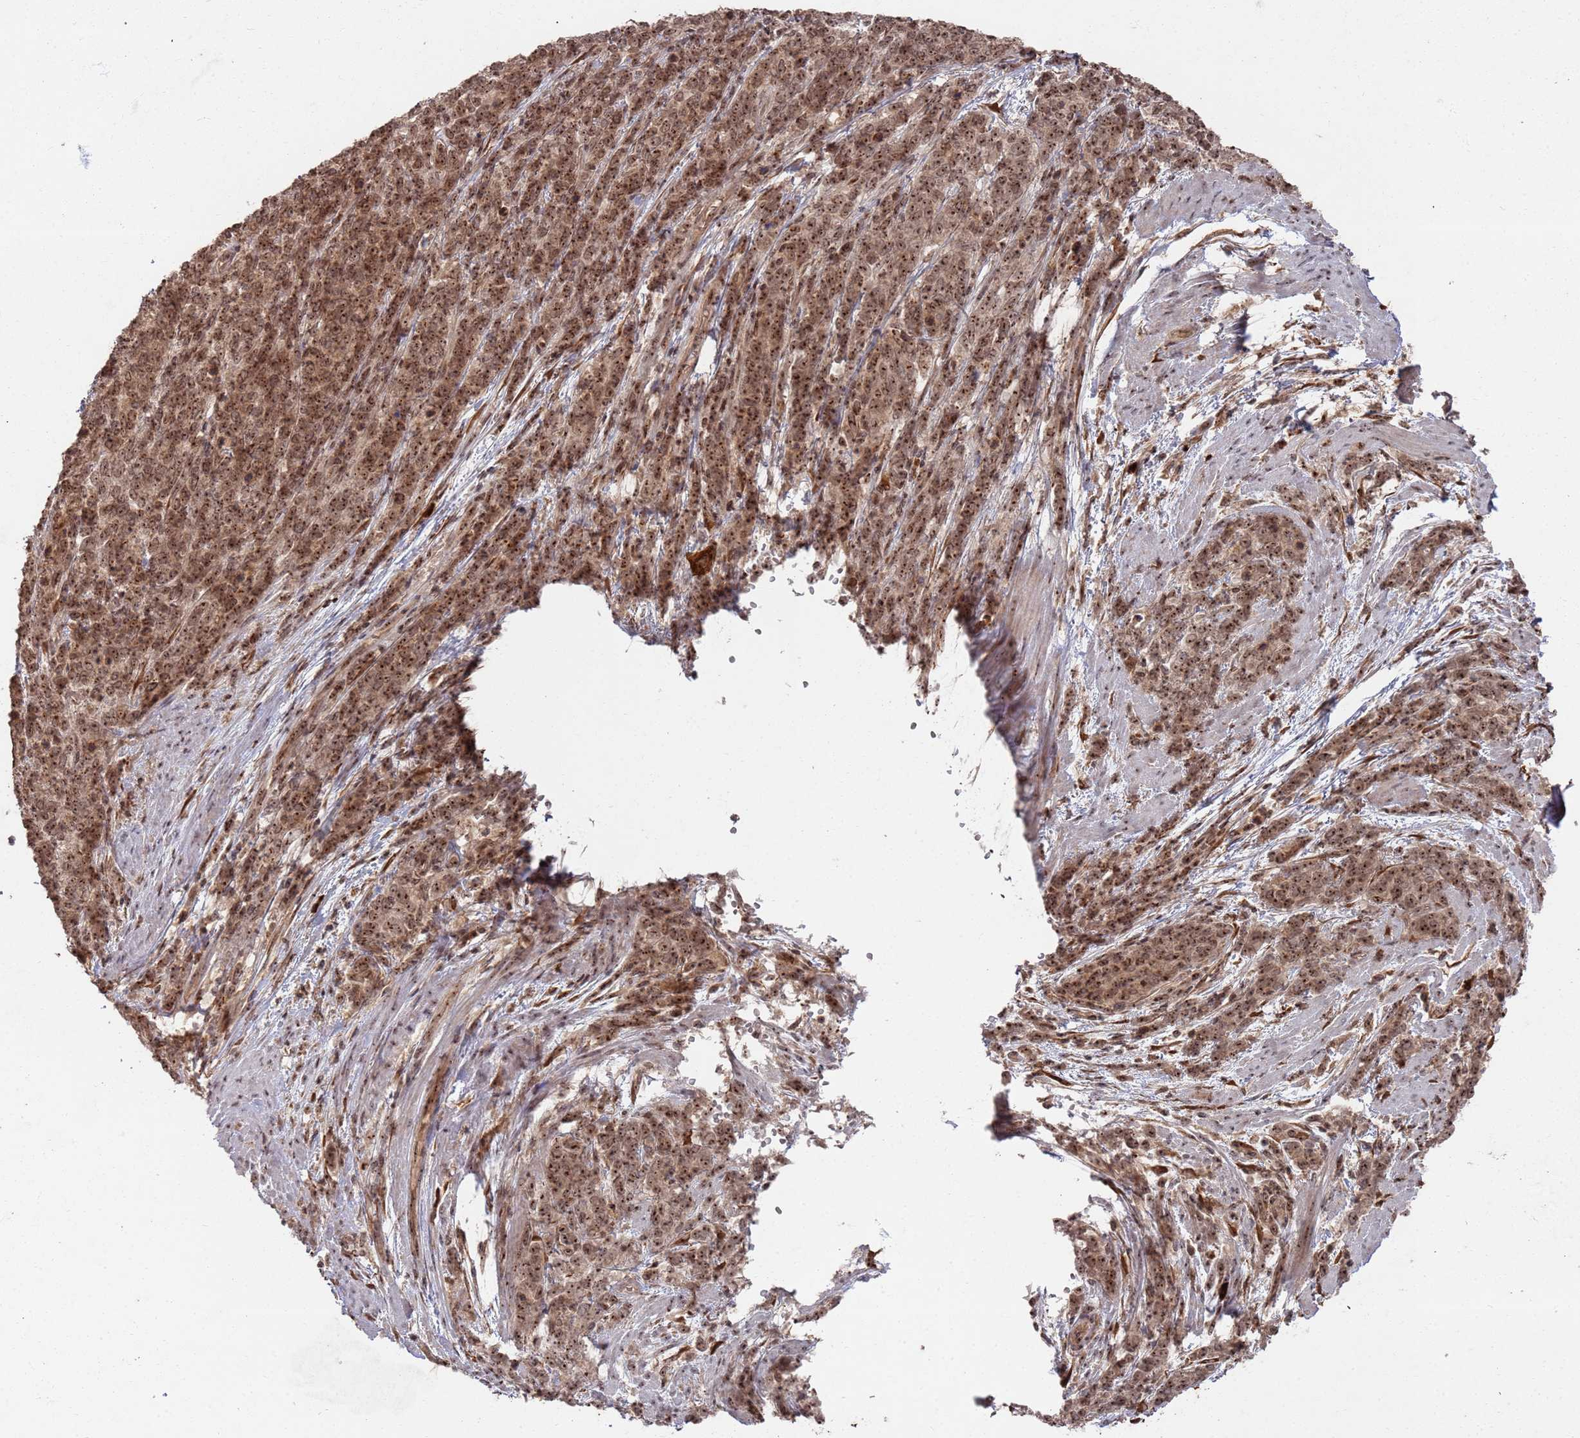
{"staining": {"intensity": "moderate", "quantity": ">75%", "location": "cytoplasmic/membranous,nuclear"}, "tissue": "cervical cancer", "cell_type": "Tumor cells", "image_type": "cancer", "snomed": [{"axis": "morphology", "description": "Squamous cell carcinoma, NOS"}, {"axis": "topography", "description": "Cervix"}], "caption": "A brown stain labels moderate cytoplasmic/membranous and nuclear staining of a protein in squamous cell carcinoma (cervical) tumor cells.", "gene": "UTP11", "patient": {"sex": "female", "age": 60}}